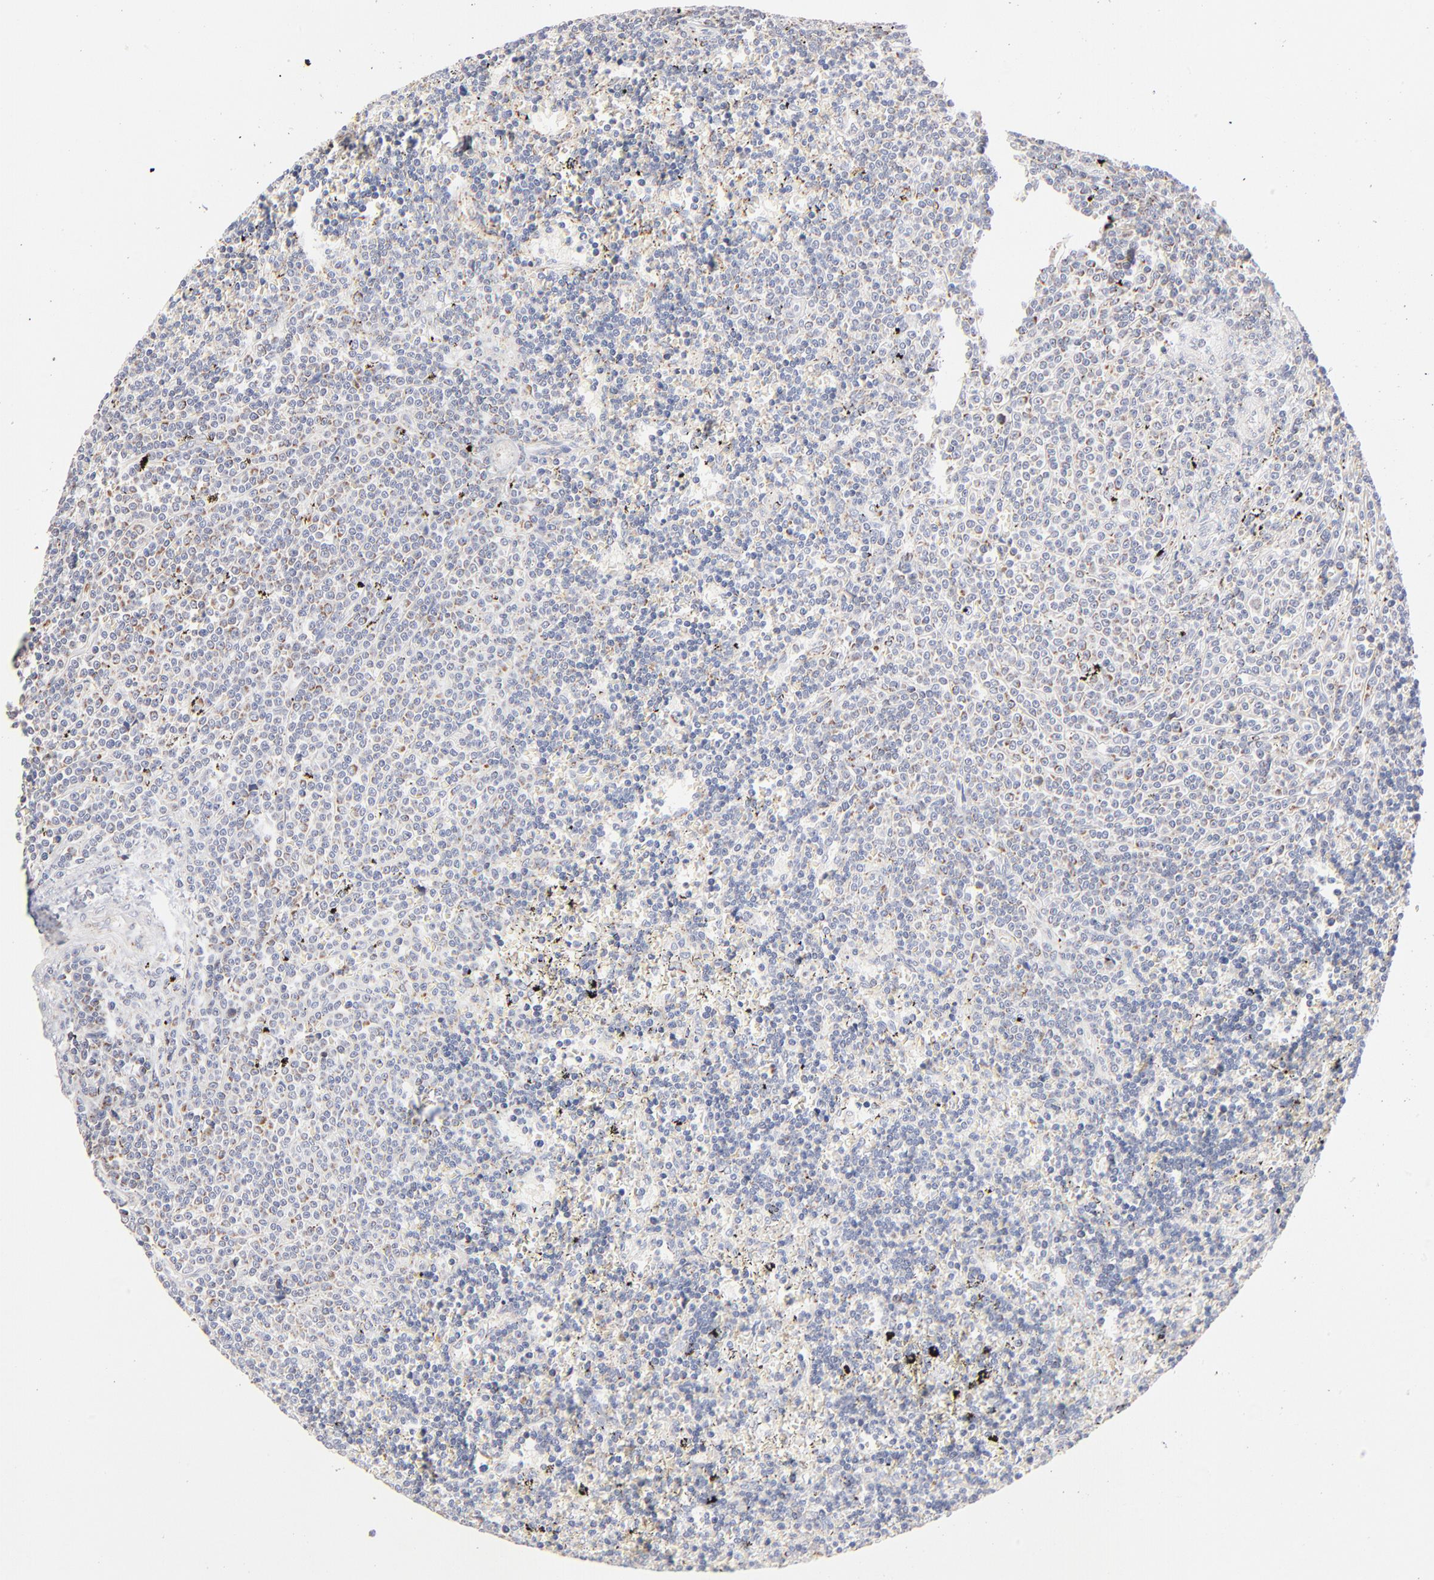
{"staining": {"intensity": "moderate", "quantity": "<25%", "location": "cytoplasmic/membranous"}, "tissue": "lymphoma", "cell_type": "Tumor cells", "image_type": "cancer", "snomed": [{"axis": "morphology", "description": "Malignant lymphoma, non-Hodgkin's type, Low grade"}, {"axis": "topography", "description": "Spleen"}], "caption": "IHC (DAB) staining of lymphoma demonstrates moderate cytoplasmic/membranous protein staining in about <25% of tumor cells.", "gene": "MRPL58", "patient": {"sex": "male", "age": 60}}